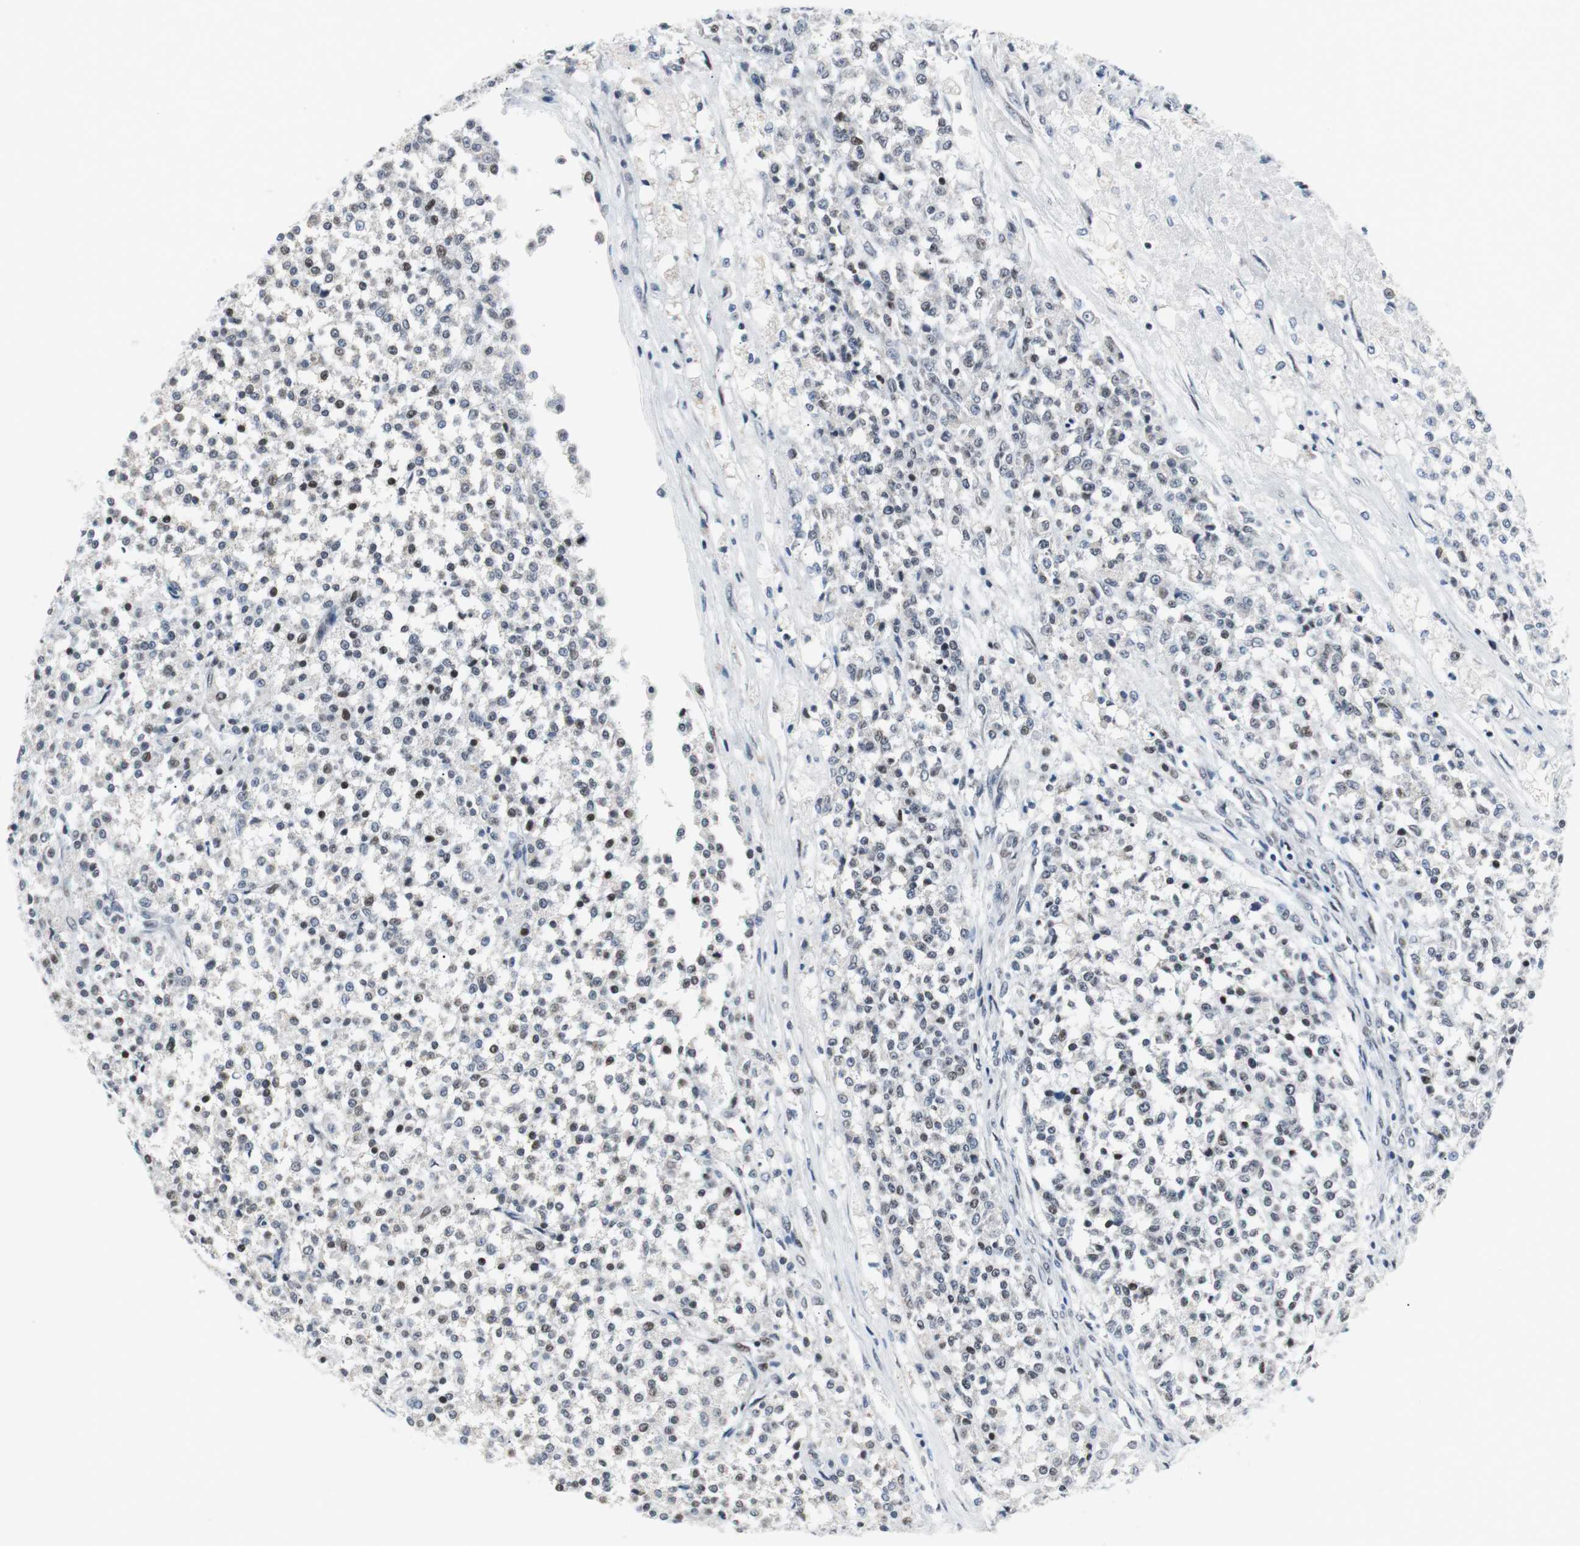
{"staining": {"intensity": "weak", "quantity": "25%-75%", "location": "nuclear"}, "tissue": "testis cancer", "cell_type": "Tumor cells", "image_type": "cancer", "snomed": [{"axis": "morphology", "description": "Seminoma, NOS"}, {"axis": "topography", "description": "Testis"}], "caption": "A brown stain labels weak nuclear positivity of a protein in human testis cancer tumor cells.", "gene": "MTA1", "patient": {"sex": "male", "age": 59}}